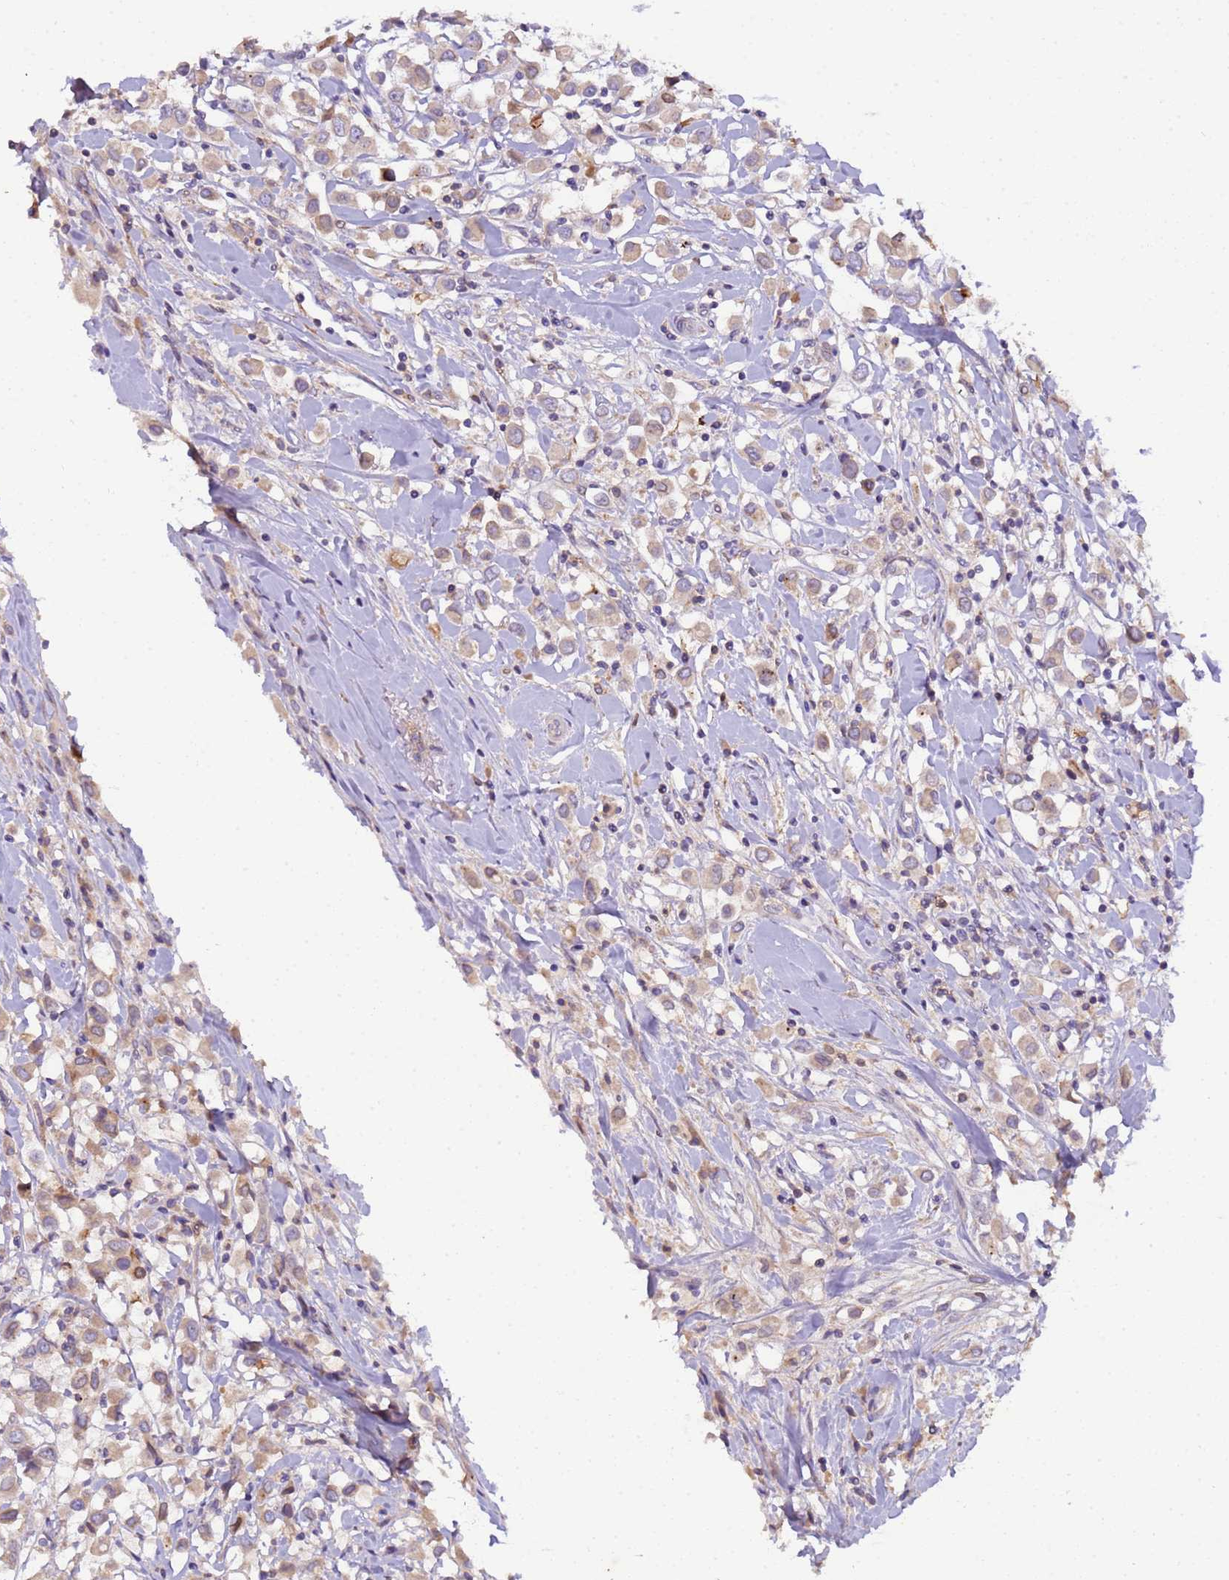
{"staining": {"intensity": "weak", "quantity": ">75%", "location": "cytoplasmic/membranous"}, "tissue": "breast cancer", "cell_type": "Tumor cells", "image_type": "cancer", "snomed": [{"axis": "morphology", "description": "Duct carcinoma"}, {"axis": "topography", "description": "Breast"}], "caption": "Human breast invasive ductal carcinoma stained with a brown dye displays weak cytoplasmic/membranous positive positivity in about >75% of tumor cells.", "gene": "PLCXD3", "patient": {"sex": "female", "age": 61}}